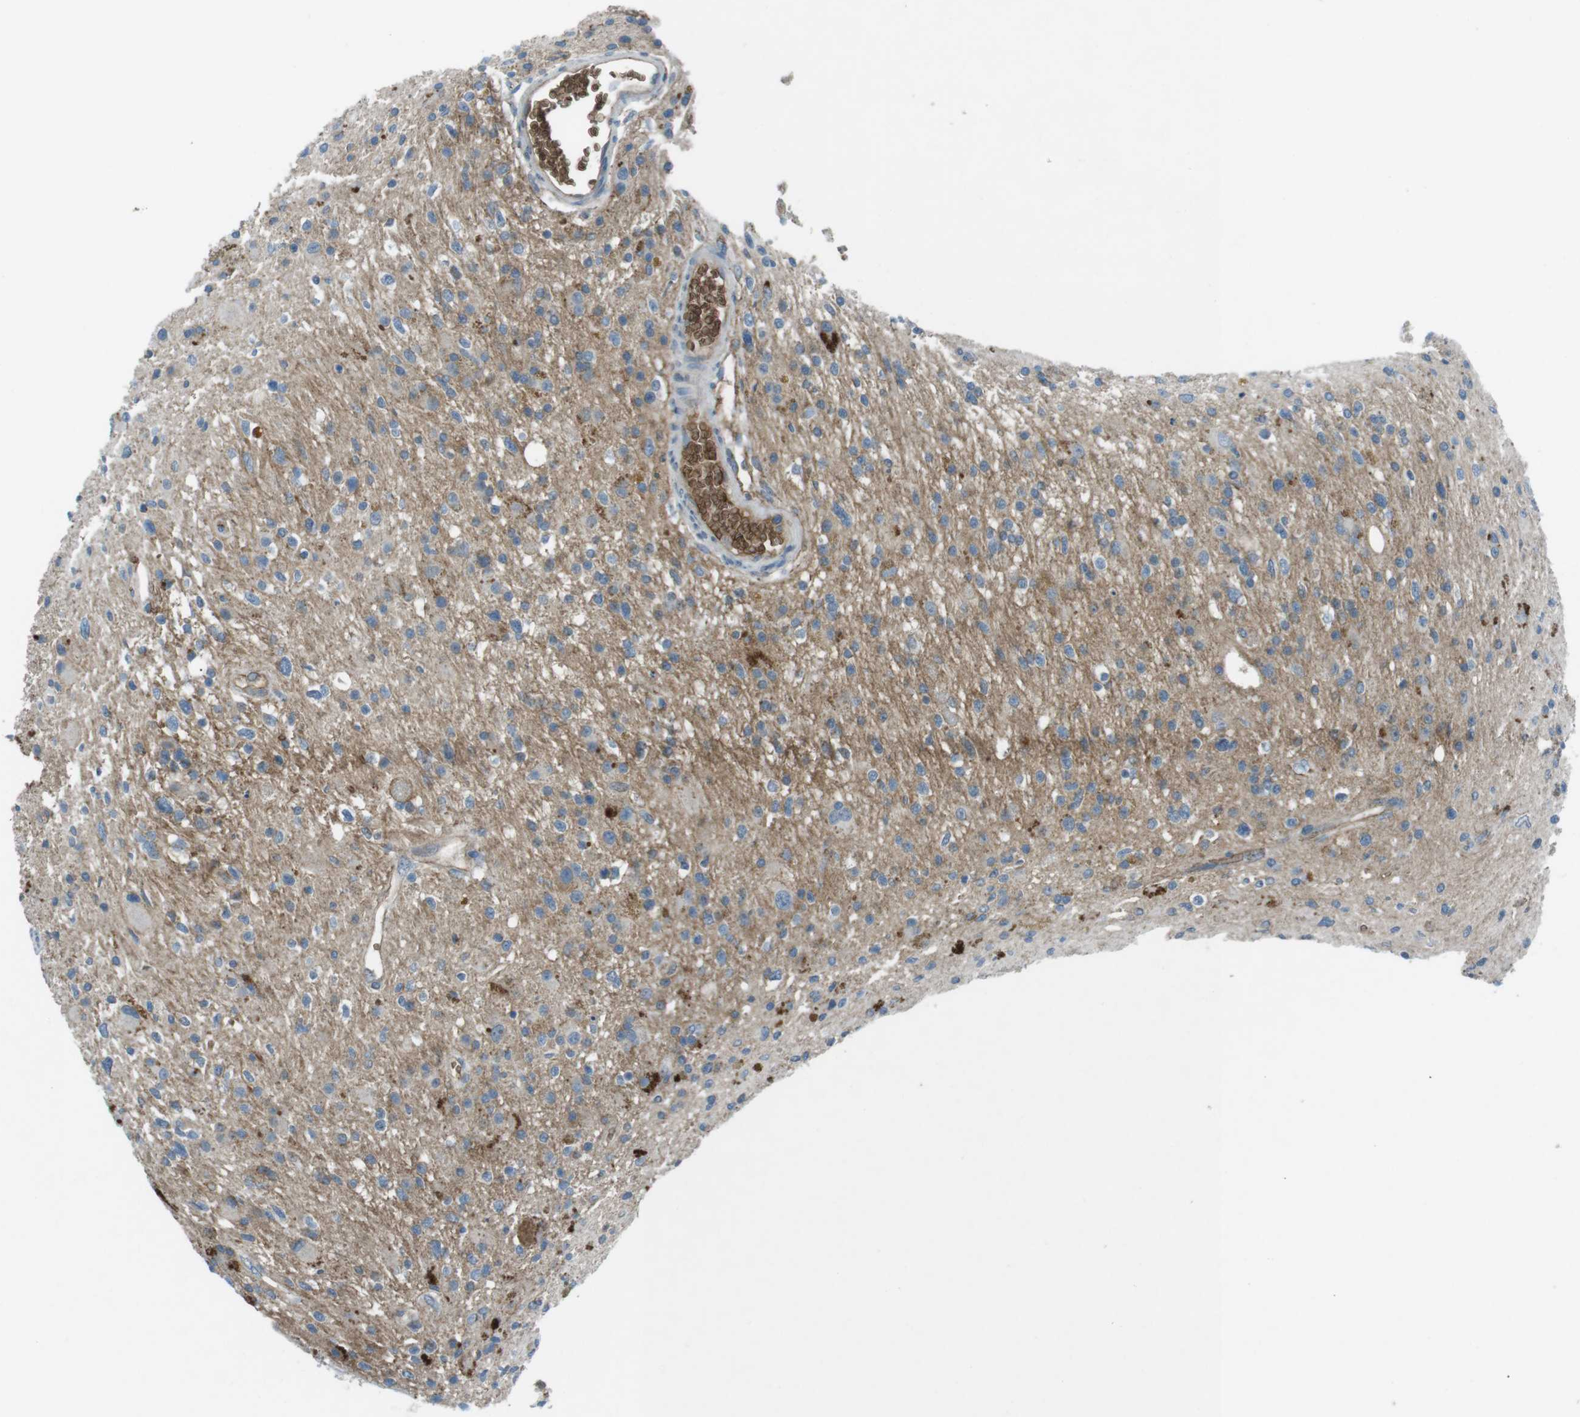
{"staining": {"intensity": "weak", "quantity": "25%-75%", "location": "cytoplasmic/membranous"}, "tissue": "glioma", "cell_type": "Tumor cells", "image_type": "cancer", "snomed": [{"axis": "morphology", "description": "Glioma, malignant, High grade"}, {"axis": "topography", "description": "Brain"}], "caption": "Tumor cells display low levels of weak cytoplasmic/membranous staining in approximately 25%-75% of cells in human malignant glioma (high-grade).", "gene": "SPTA1", "patient": {"sex": "male", "age": 33}}